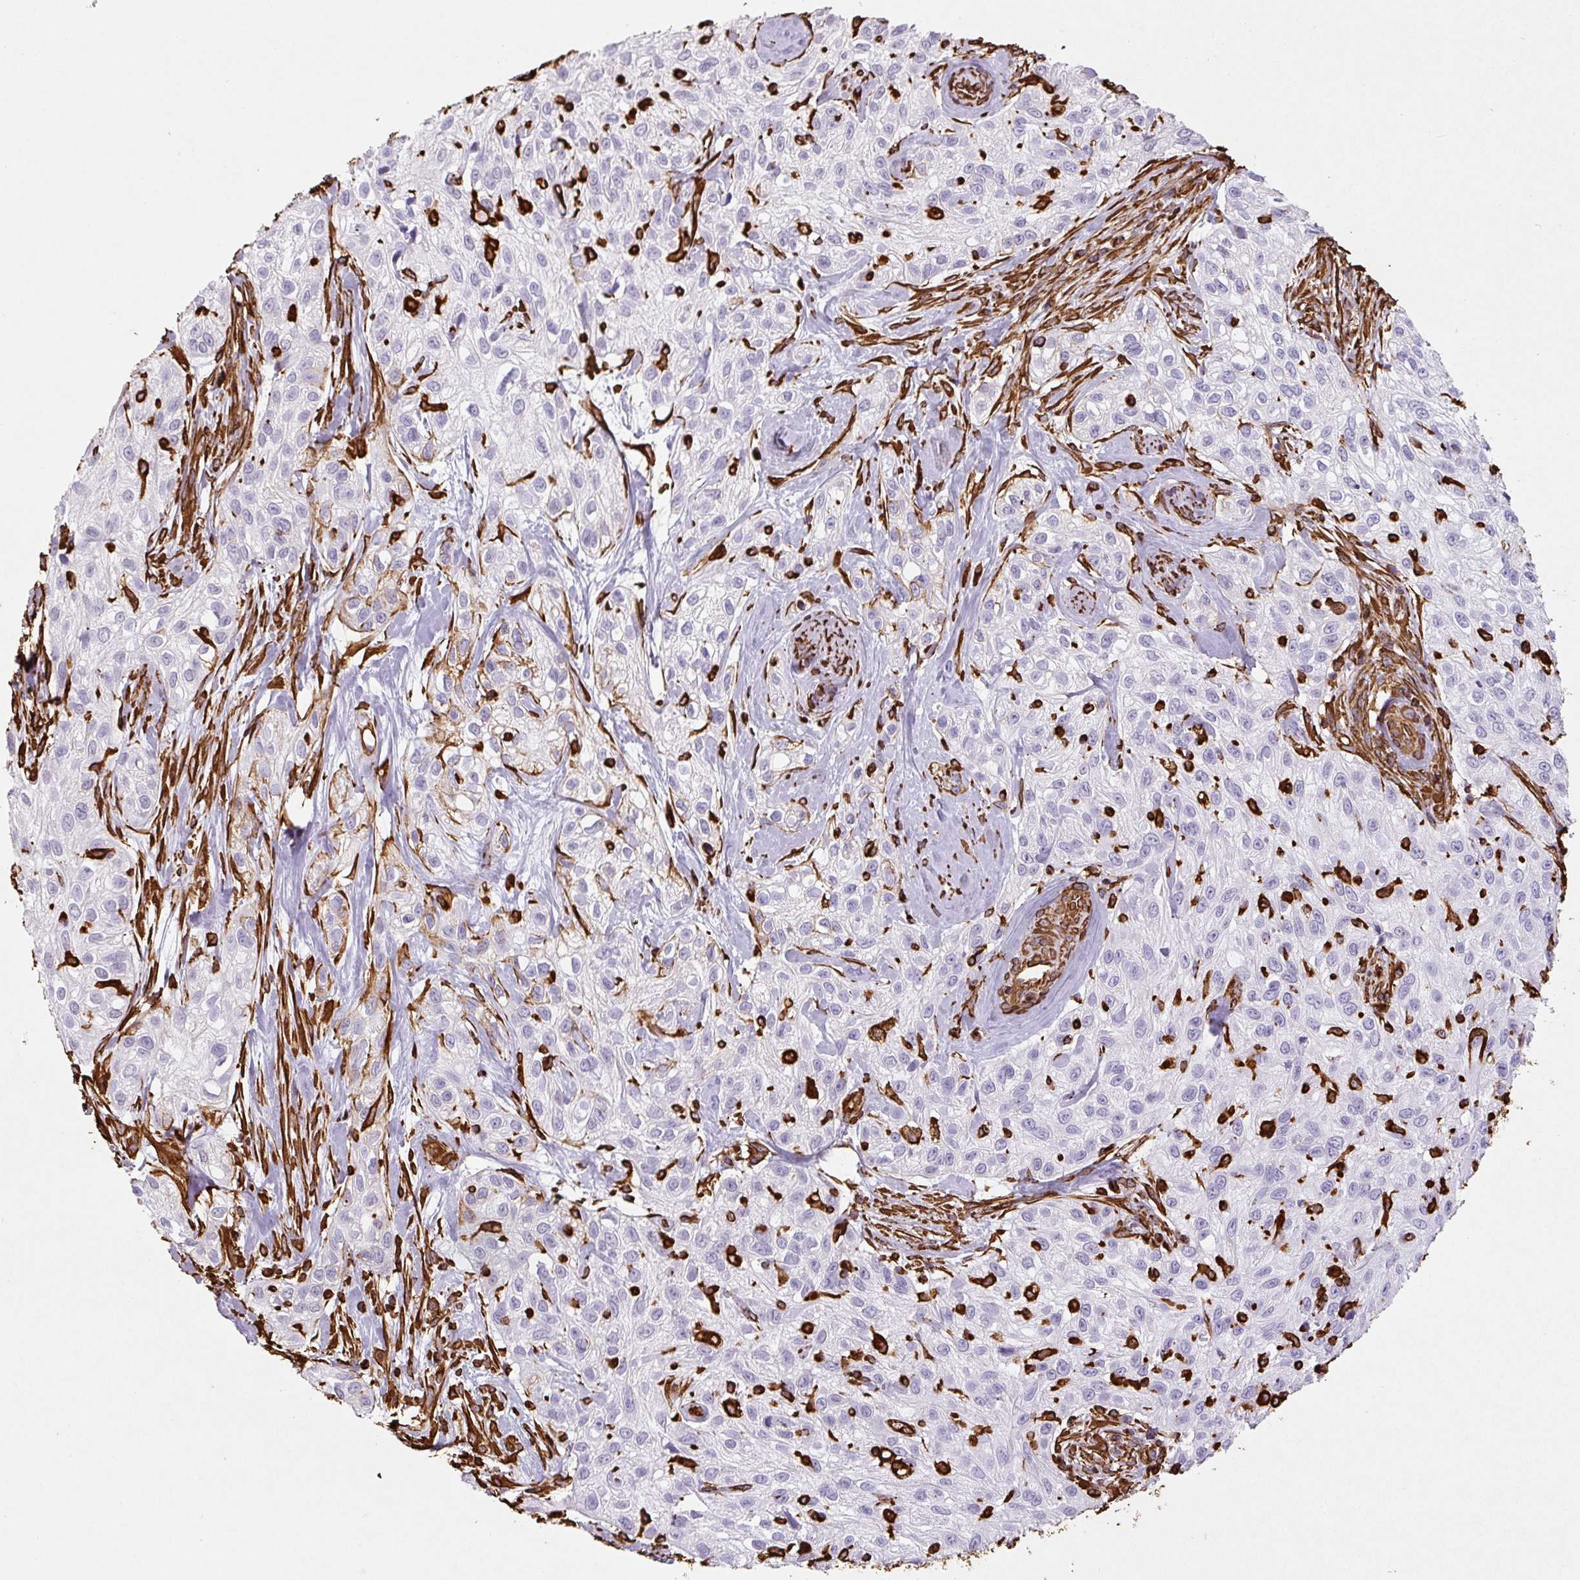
{"staining": {"intensity": "negative", "quantity": "none", "location": "none"}, "tissue": "skin cancer", "cell_type": "Tumor cells", "image_type": "cancer", "snomed": [{"axis": "morphology", "description": "Squamous cell carcinoma, NOS"}, {"axis": "topography", "description": "Skin"}], "caption": "High power microscopy image of an immunohistochemistry (IHC) image of skin squamous cell carcinoma, revealing no significant staining in tumor cells.", "gene": "VIM", "patient": {"sex": "male", "age": 82}}